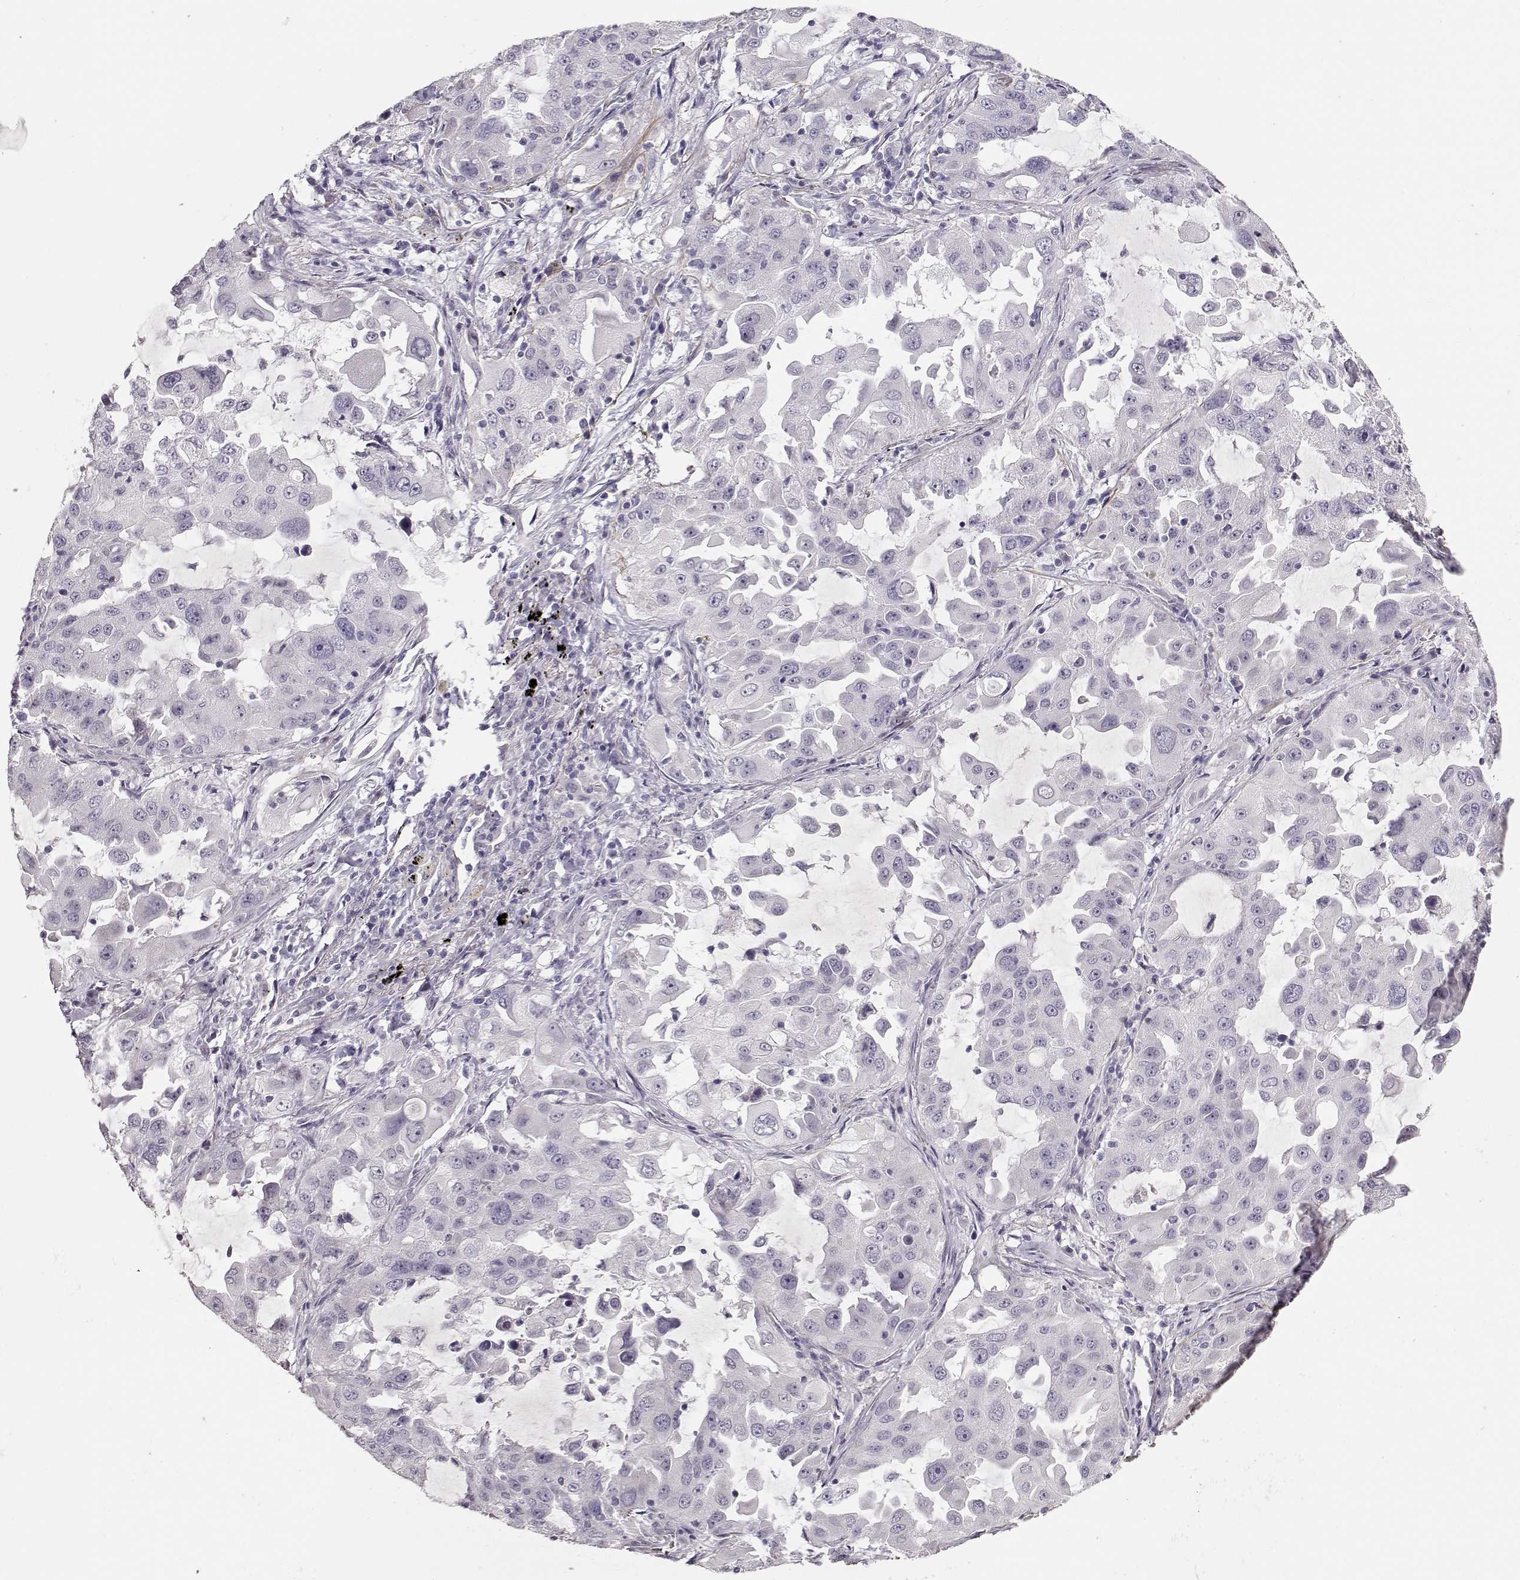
{"staining": {"intensity": "negative", "quantity": "none", "location": "none"}, "tissue": "lung cancer", "cell_type": "Tumor cells", "image_type": "cancer", "snomed": [{"axis": "morphology", "description": "Adenocarcinoma, NOS"}, {"axis": "topography", "description": "Lung"}], "caption": "An image of lung cancer stained for a protein shows no brown staining in tumor cells.", "gene": "LAMA5", "patient": {"sex": "female", "age": 61}}